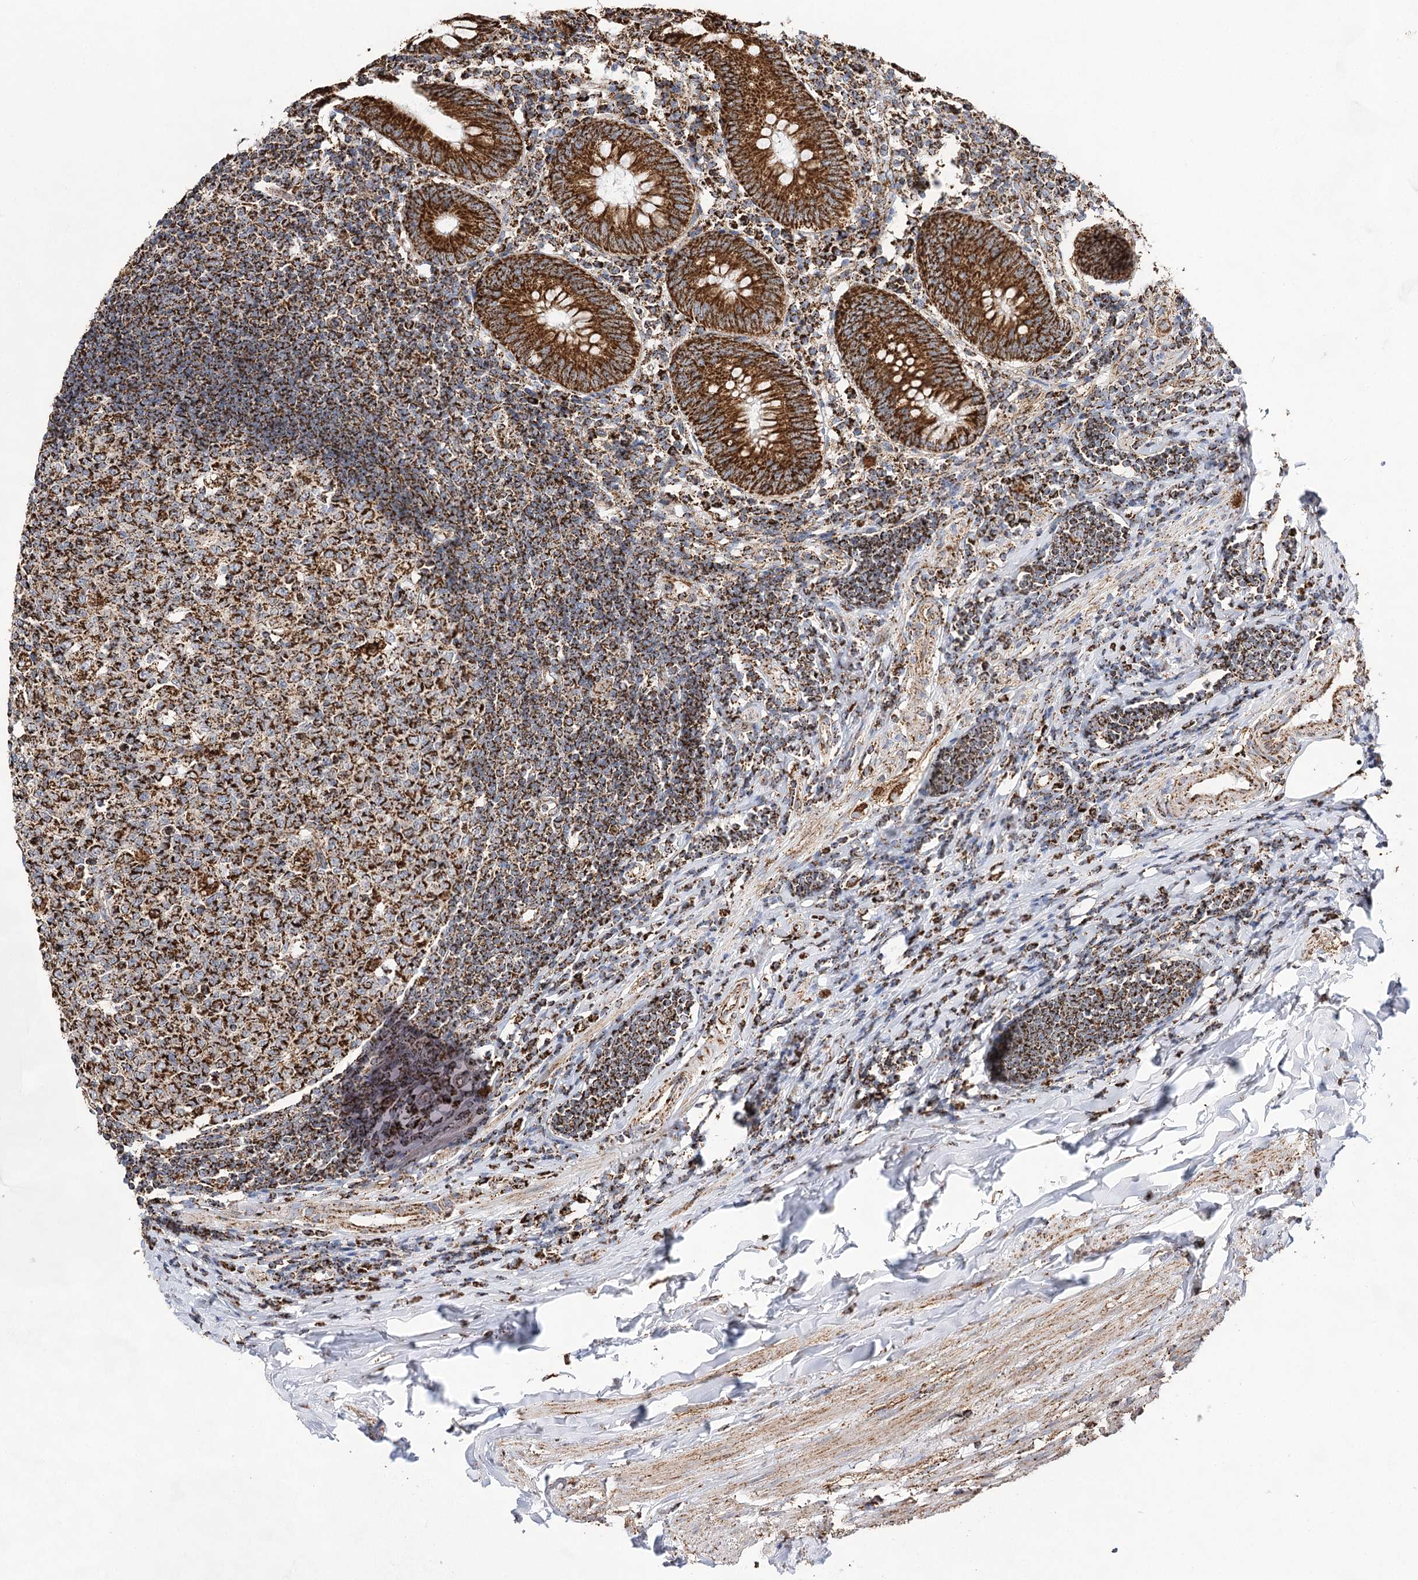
{"staining": {"intensity": "strong", "quantity": ">75%", "location": "cytoplasmic/membranous"}, "tissue": "appendix", "cell_type": "Glandular cells", "image_type": "normal", "snomed": [{"axis": "morphology", "description": "Normal tissue, NOS"}, {"axis": "topography", "description": "Appendix"}], "caption": "Appendix stained with immunohistochemistry displays strong cytoplasmic/membranous positivity in approximately >75% of glandular cells.", "gene": "NADK2", "patient": {"sex": "female", "age": 54}}